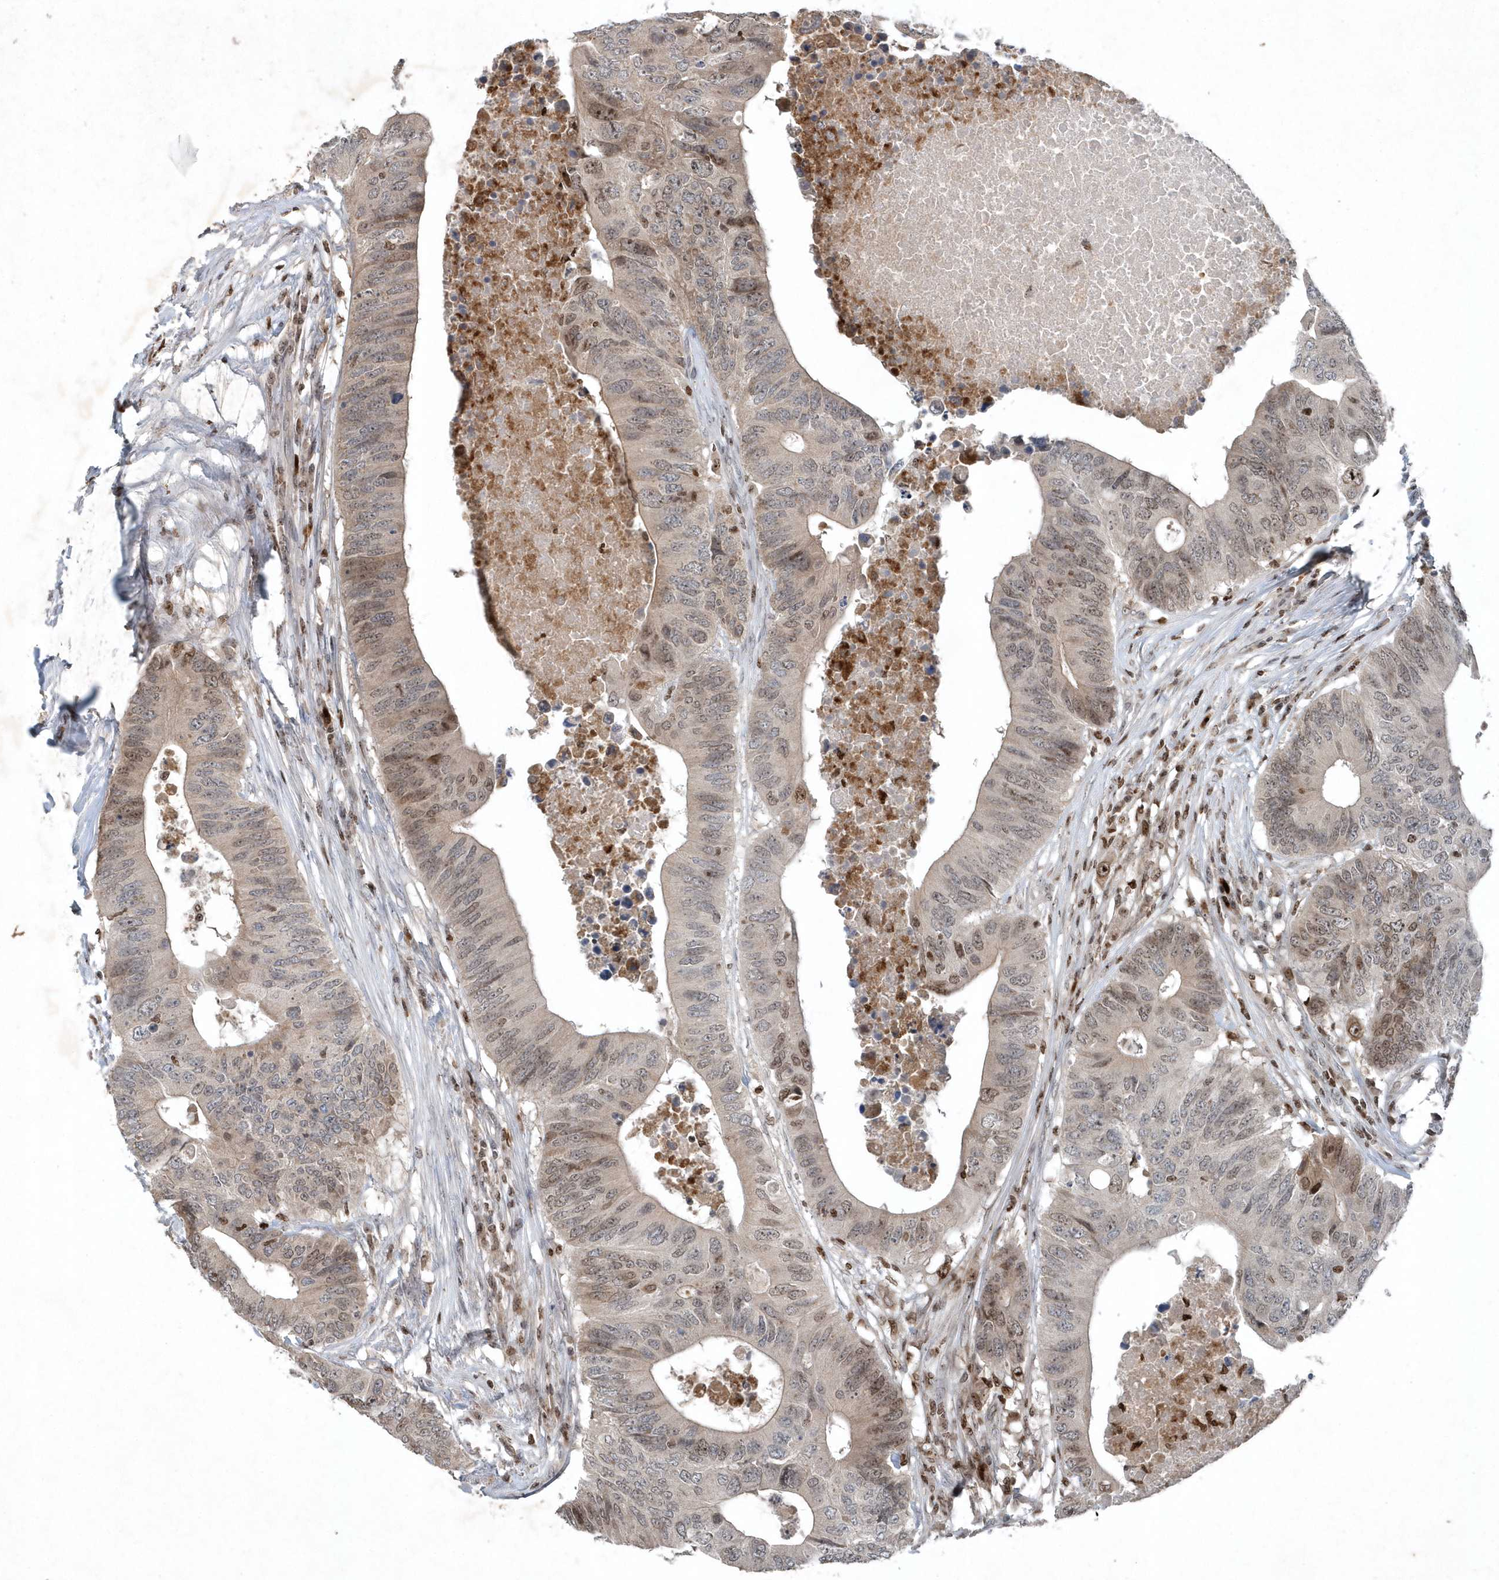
{"staining": {"intensity": "weak", "quantity": ">75%", "location": "nuclear"}, "tissue": "colorectal cancer", "cell_type": "Tumor cells", "image_type": "cancer", "snomed": [{"axis": "morphology", "description": "Adenocarcinoma, NOS"}, {"axis": "topography", "description": "Colon"}], "caption": "This is a micrograph of immunohistochemistry (IHC) staining of colorectal cancer, which shows weak expression in the nuclear of tumor cells.", "gene": "QTRT2", "patient": {"sex": "male", "age": 71}}